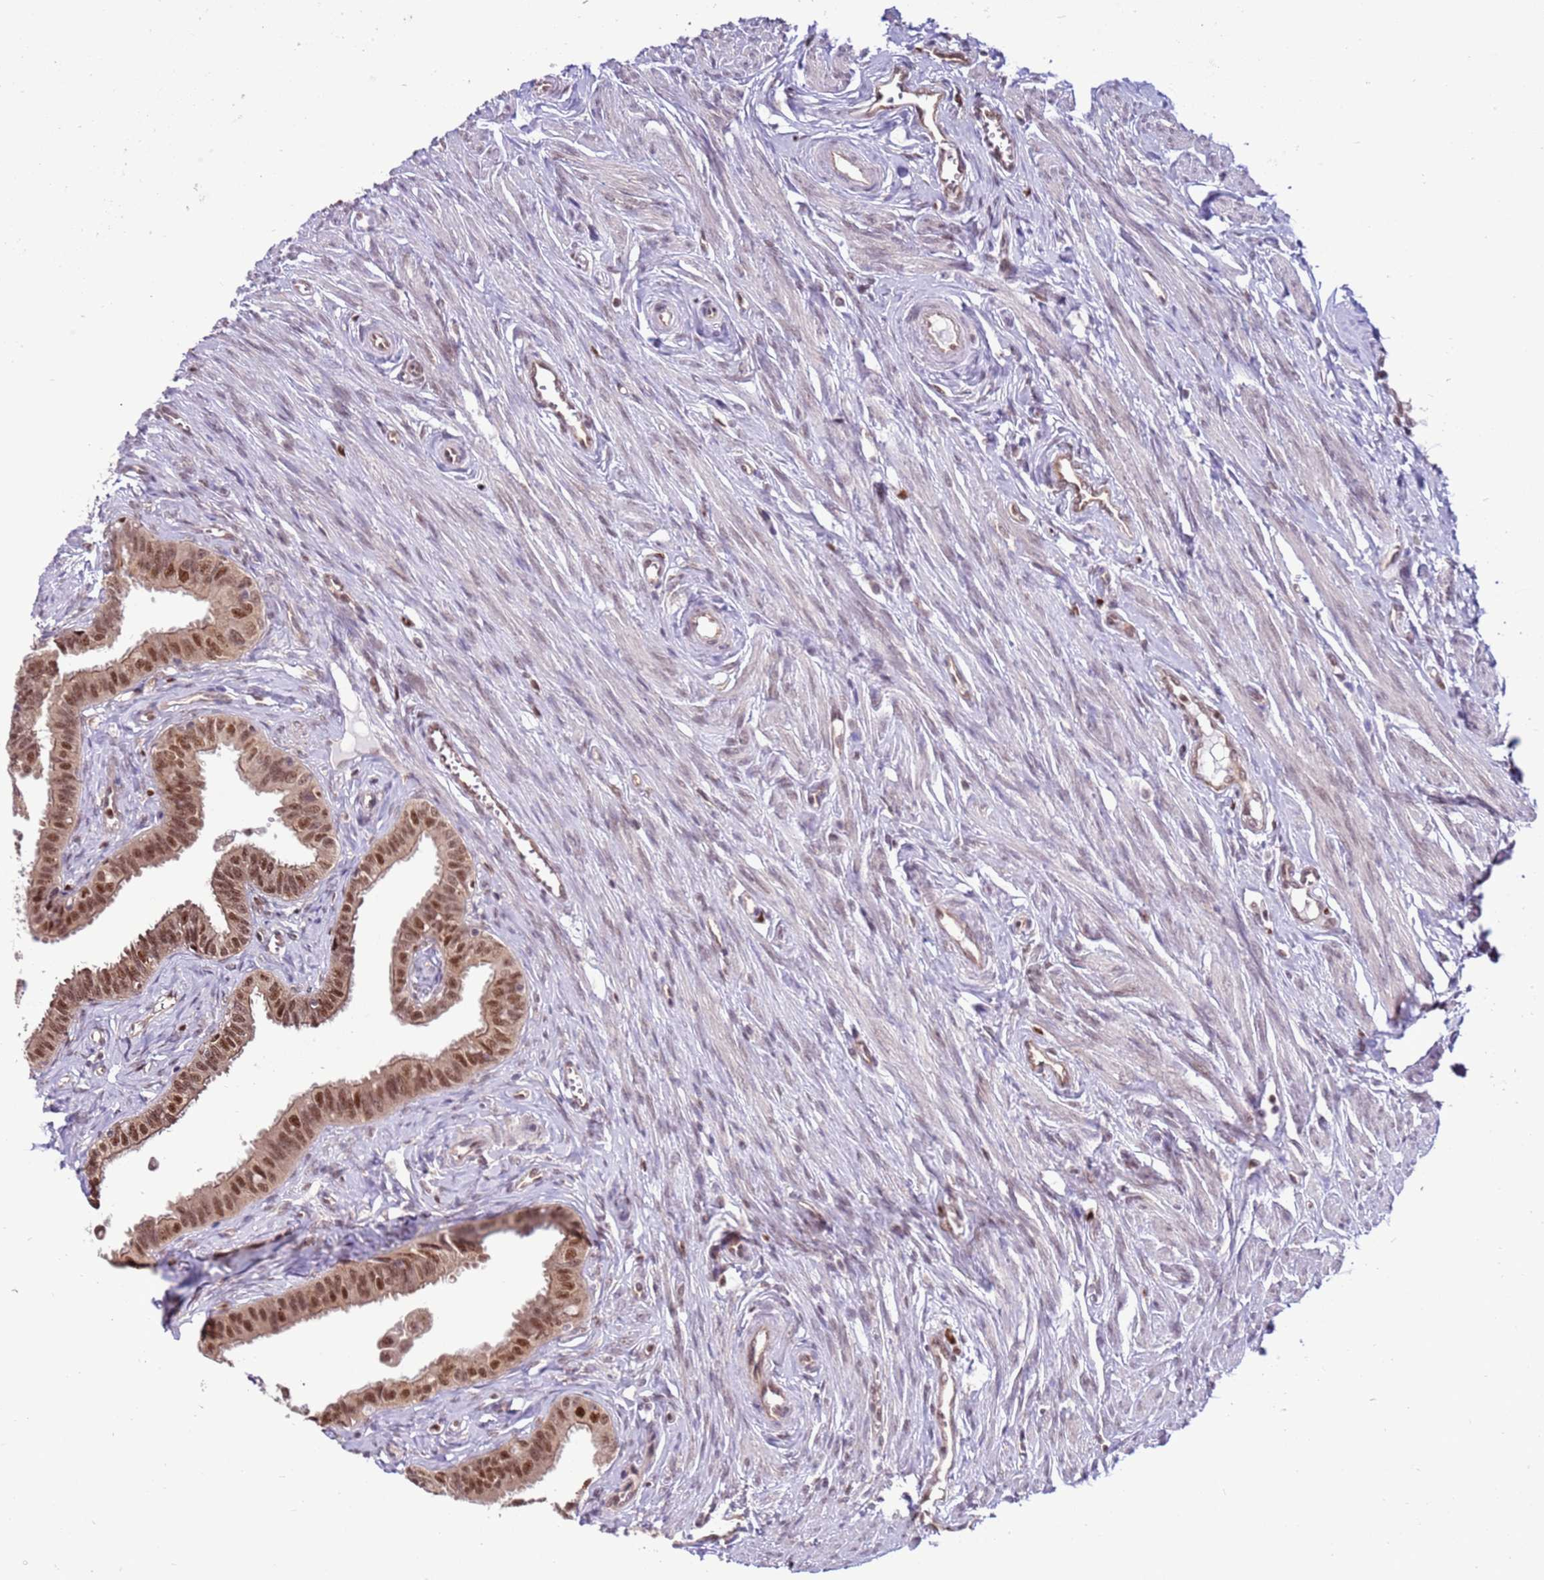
{"staining": {"intensity": "strong", "quantity": ">75%", "location": "nuclear"}, "tissue": "fallopian tube", "cell_type": "Glandular cells", "image_type": "normal", "snomed": [{"axis": "morphology", "description": "Normal tissue, NOS"}, {"axis": "morphology", "description": "Carcinoma, NOS"}, {"axis": "topography", "description": "Fallopian tube"}, {"axis": "topography", "description": "Ovary"}], "caption": "High-power microscopy captured an IHC image of unremarkable fallopian tube, revealing strong nuclear positivity in approximately >75% of glandular cells. The staining was performed using DAB (3,3'-diaminobenzidine), with brown indicating positive protein expression. Nuclei are stained blue with hematoxylin.", "gene": "PRPF6", "patient": {"sex": "female", "age": 59}}